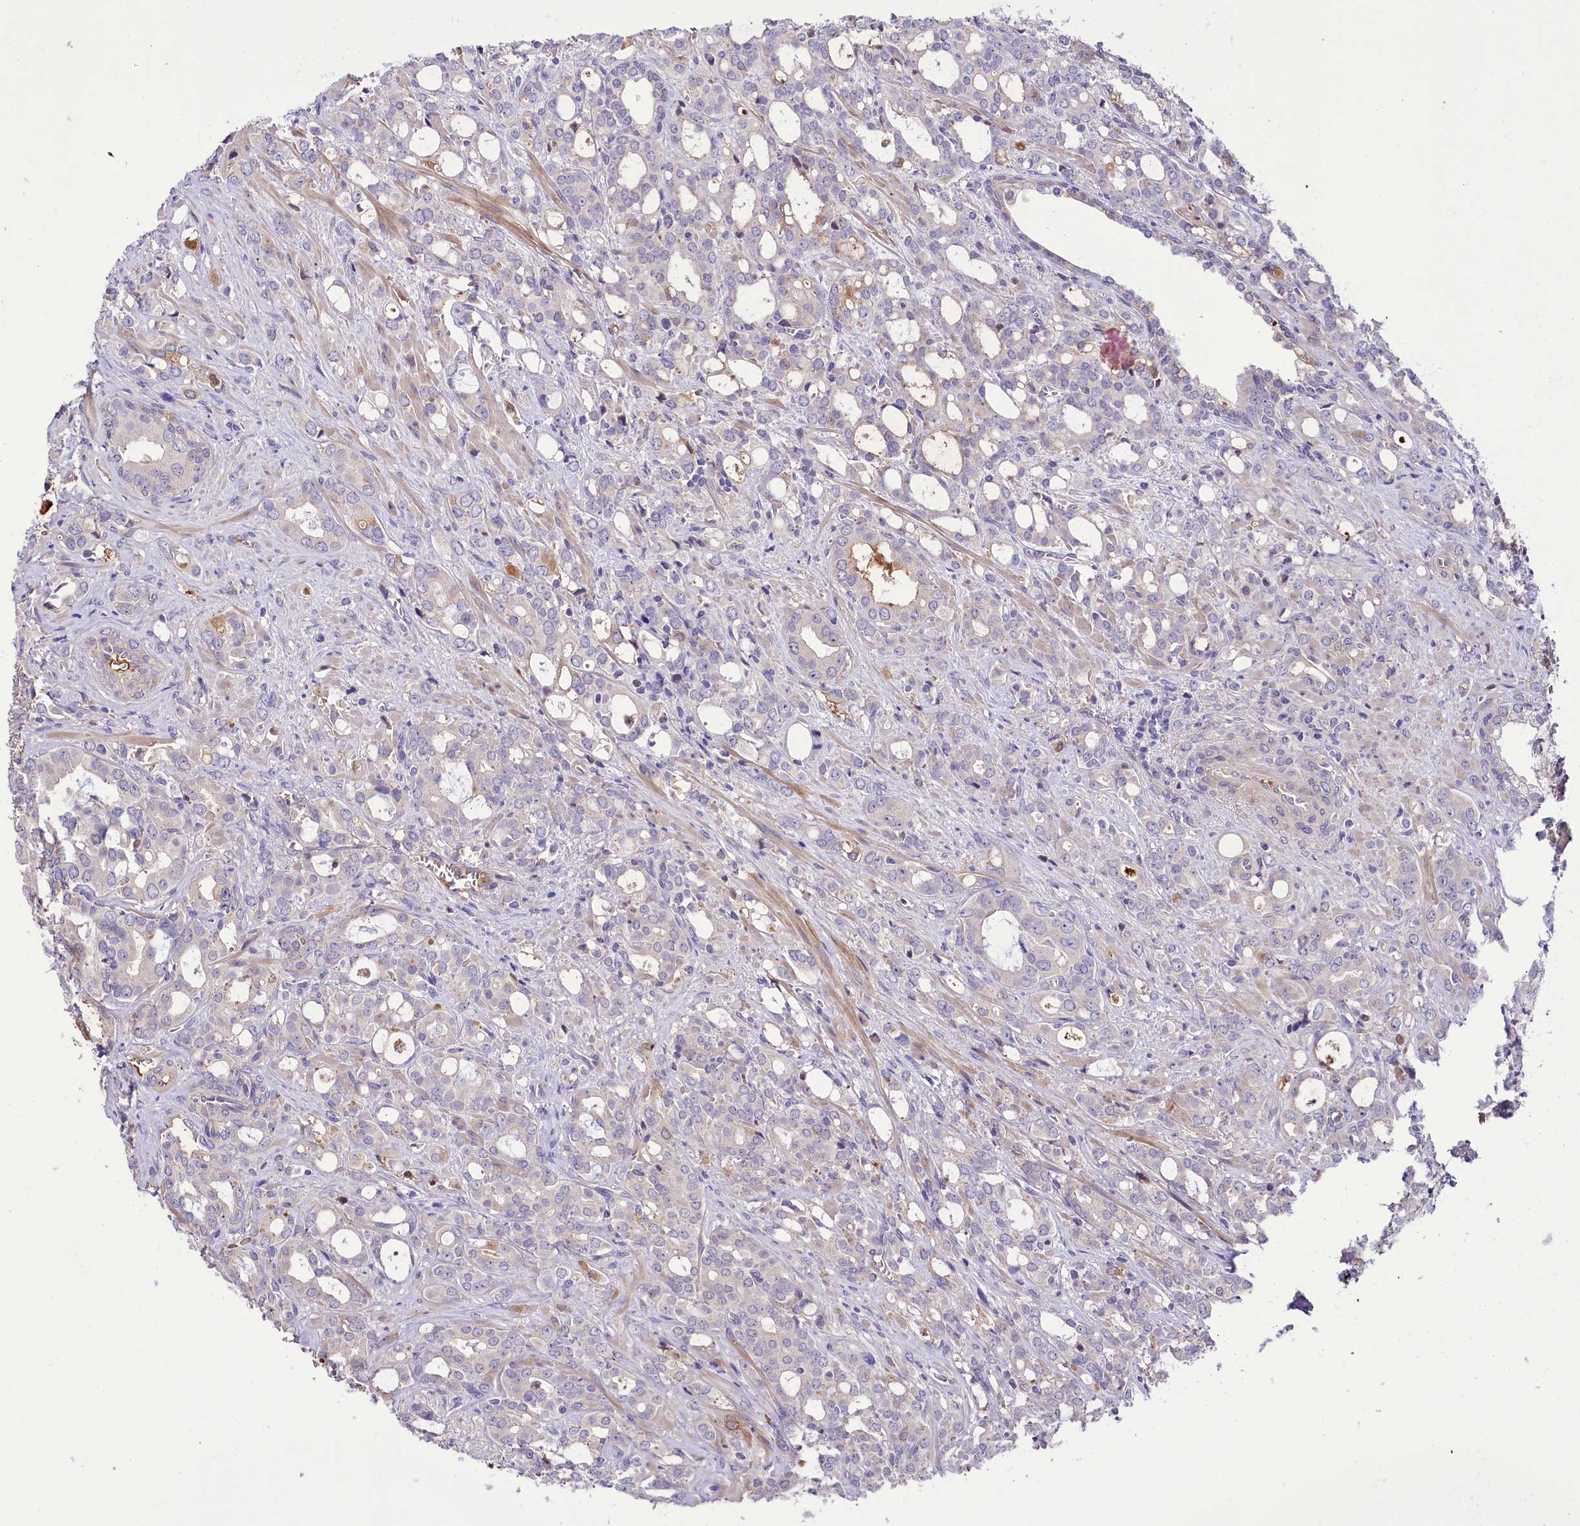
{"staining": {"intensity": "negative", "quantity": "none", "location": "none"}, "tissue": "prostate cancer", "cell_type": "Tumor cells", "image_type": "cancer", "snomed": [{"axis": "morphology", "description": "Adenocarcinoma, High grade"}, {"axis": "topography", "description": "Prostate"}], "caption": "Human prostate cancer (adenocarcinoma (high-grade)) stained for a protein using immunohistochemistry (IHC) shows no staining in tumor cells.", "gene": "PPP1R32", "patient": {"sex": "male", "age": 72}}